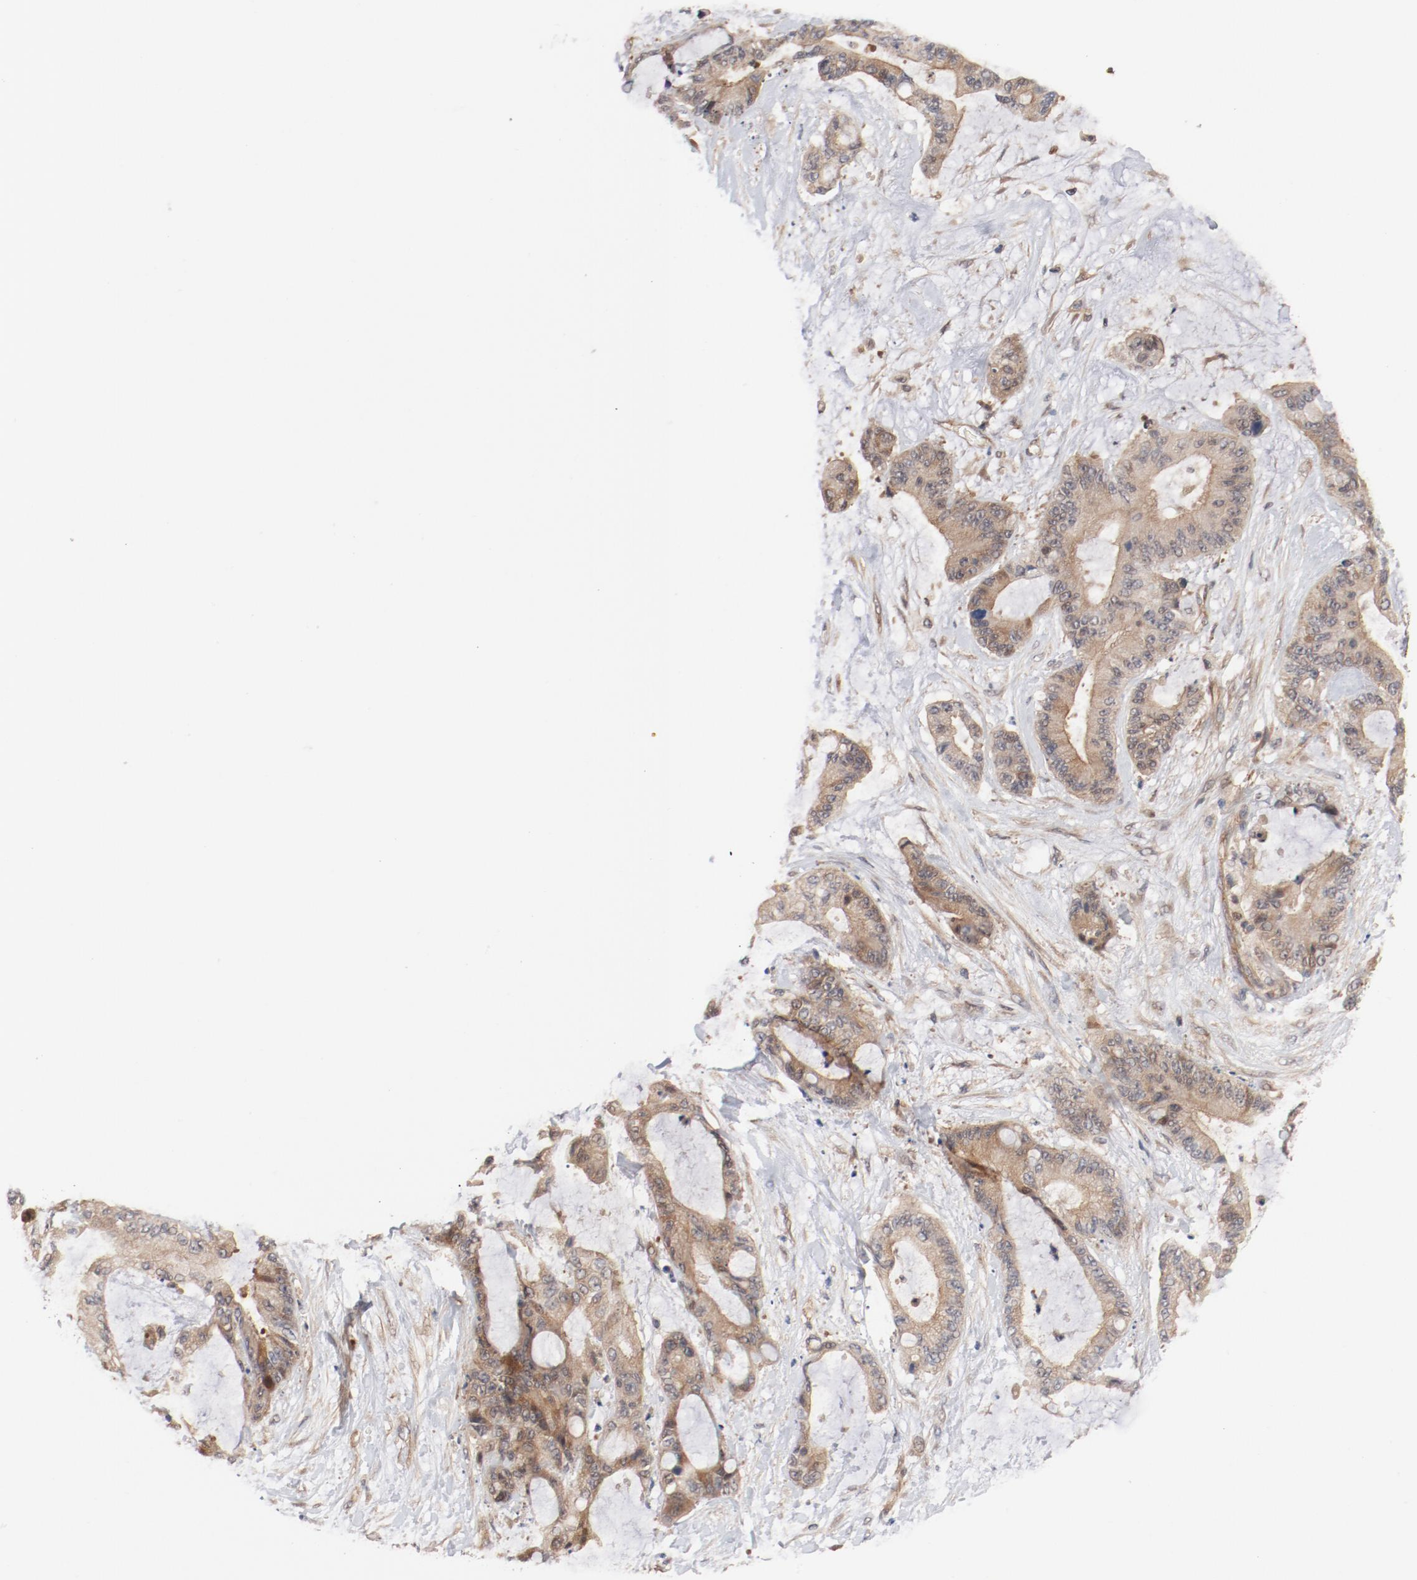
{"staining": {"intensity": "weak", "quantity": ">75%", "location": "cytoplasmic/membranous"}, "tissue": "liver cancer", "cell_type": "Tumor cells", "image_type": "cancer", "snomed": [{"axis": "morphology", "description": "Cholangiocarcinoma"}, {"axis": "topography", "description": "Liver"}], "caption": "A brown stain labels weak cytoplasmic/membranous staining of a protein in cholangiocarcinoma (liver) tumor cells.", "gene": "PITPNM2", "patient": {"sex": "female", "age": 73}}